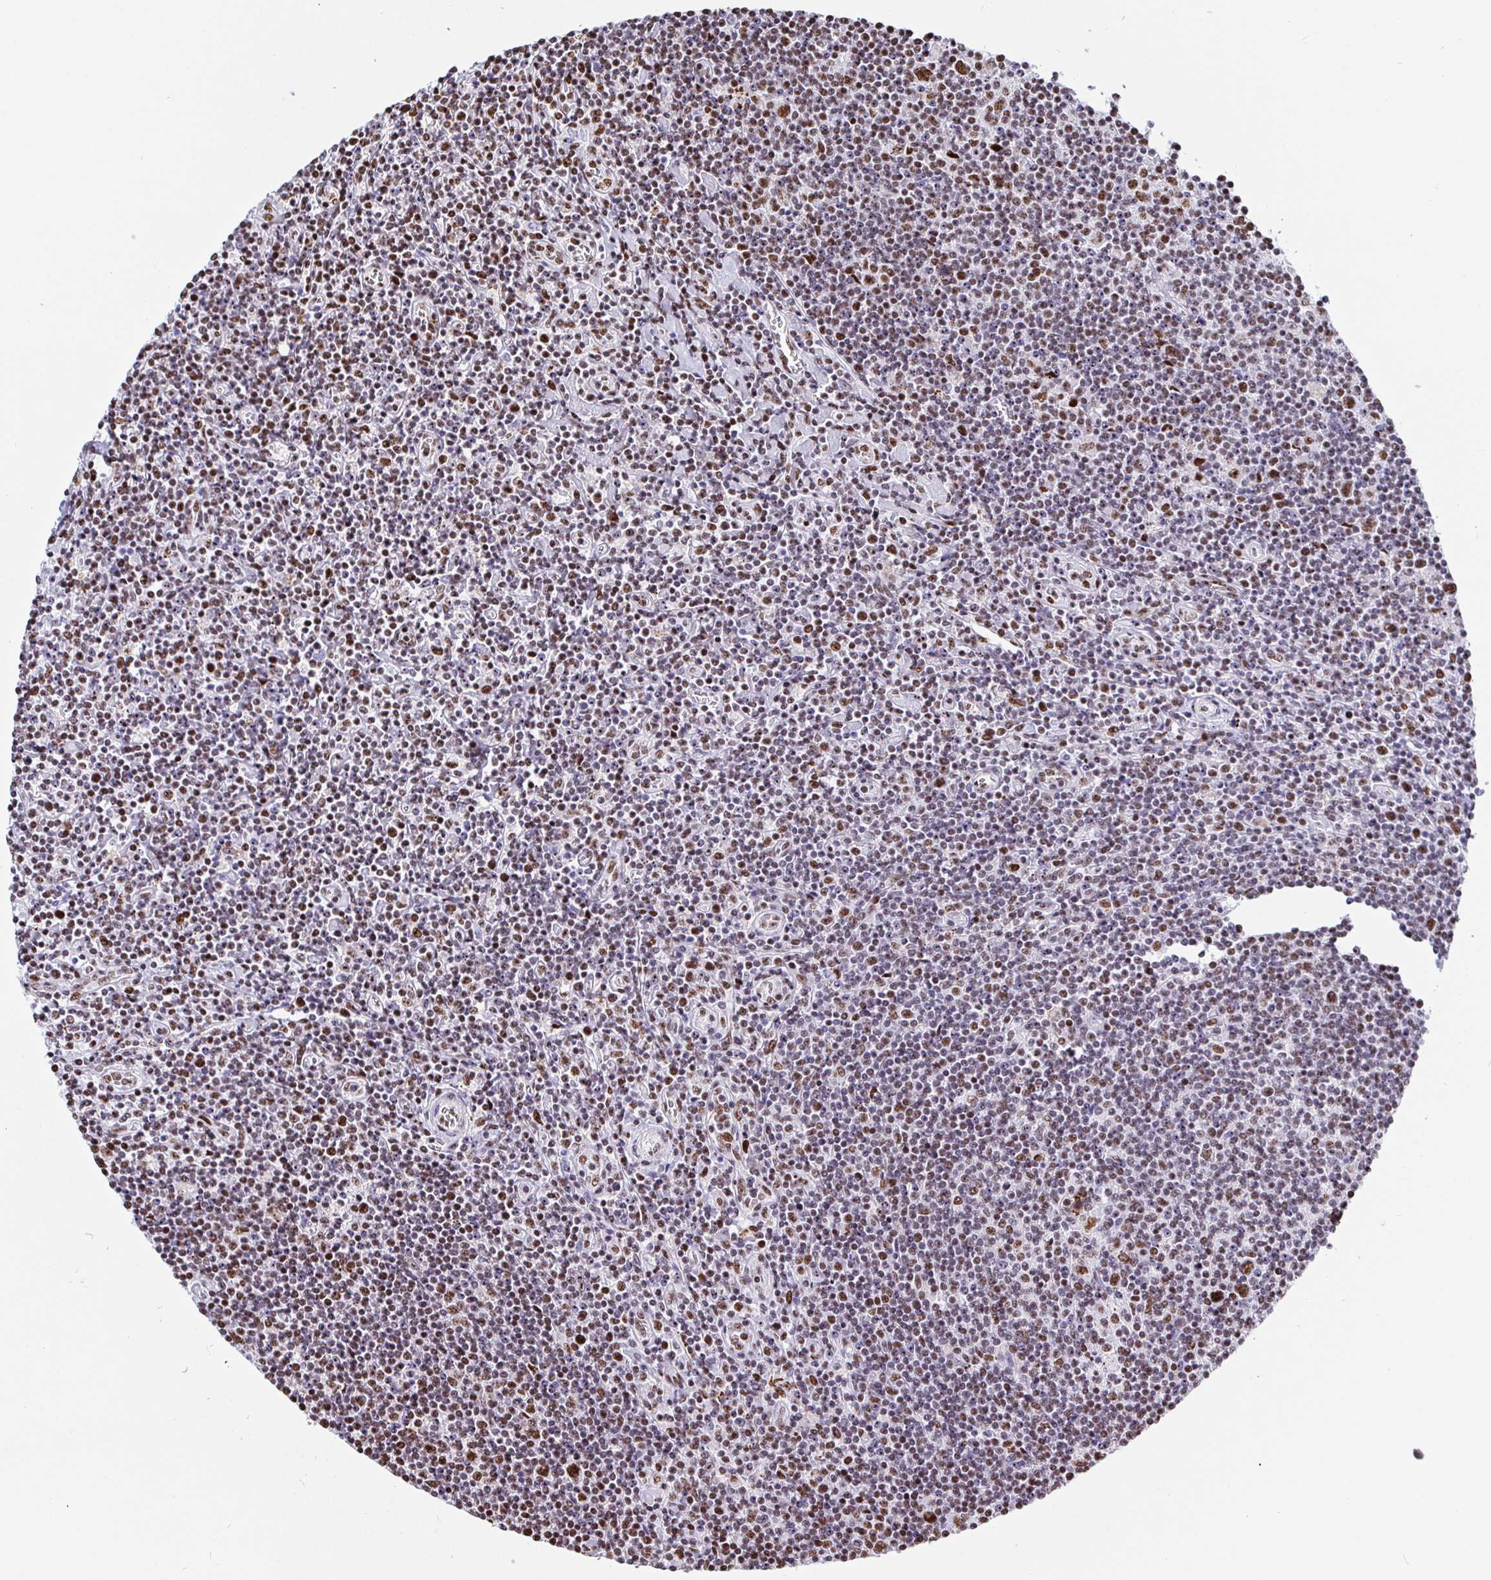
{"staining": {"intensity": "moderate", "quantity": ">75%", "location": "nuclear"}, "tissue": "lymphoma", "cell_type": "Tumor cells", "image_type": "cancer", "snomed": [{"axis": "morphology", "description": "Hodgkin's disease, NOS"}, {"axis": "topography", "description": "Lymph node"}], "caption": "Protein expression analysis of human lymphoma reveals moderate nuclear positivity in approximately >75% of tumor cells.", "gene": "SETD5", "patient": {"sex": "male", "age": 40}}